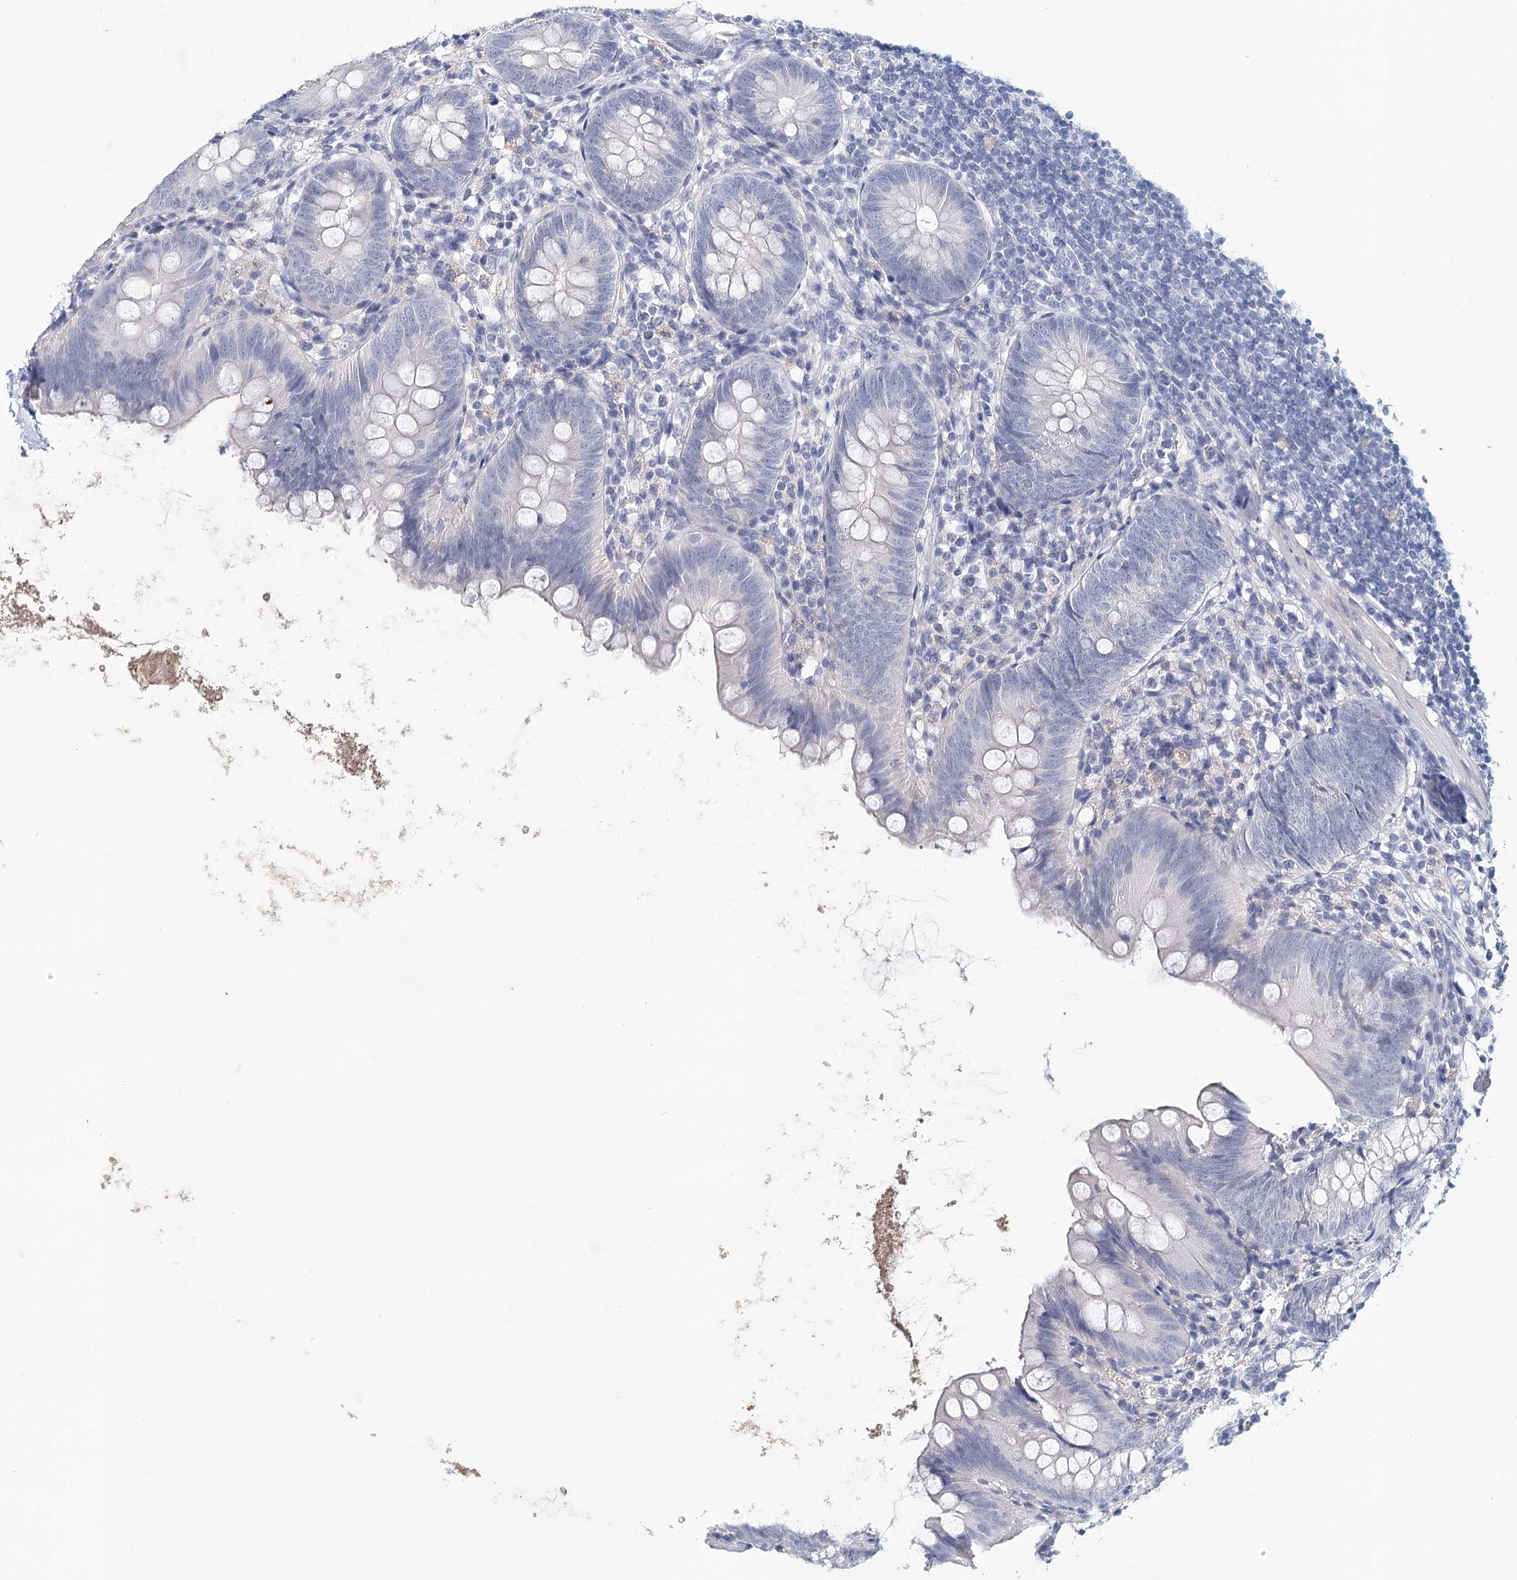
{"staining": {"intensity": "negative", "quantity": "none", "location": "none"}, "tissue": "appendix", "cell_type": "Glandular cells", "image_type": "normal", "snomed": [{"axis": "morphology", "description": "Normal tissue, NOS"}, {"axis": "topography", "description": "Appendix"}], "caption": "Immunohistochemical staining of normal appendix shows no significant positivity in glandular cells.", "gene": "HSPA4L", "patient": {"sex": "female", "age": 62}}